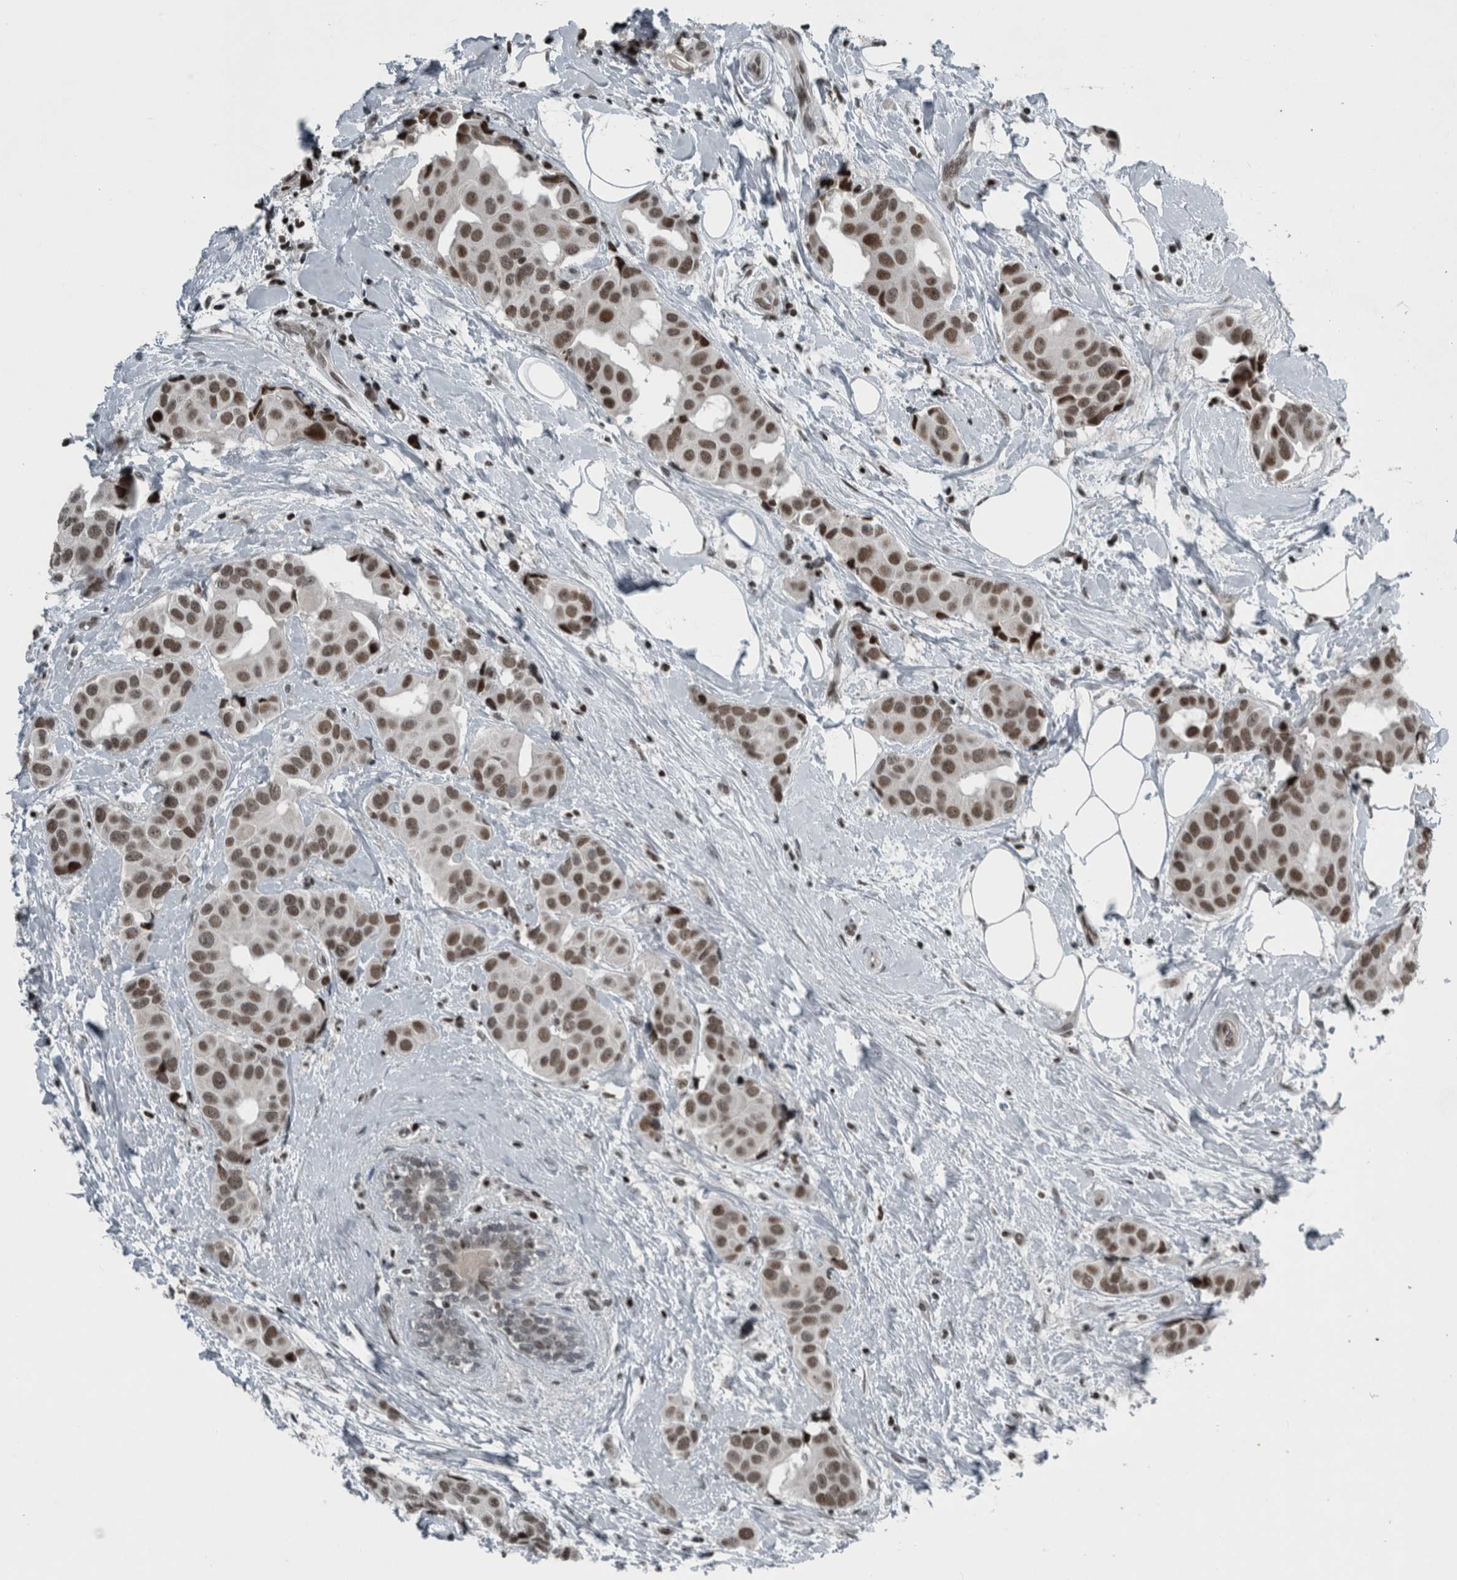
{"staining": {"intensity": "moderate", "quantity": ">75%", "location": "nuclear"}, "tissue": "breast cancer", "cell_type": "Tumor cells", "image_type": "cancer", "snomed": [{"axis": "morphology", "description": "Normal tissue, NOS"}, {"axis": "morphology", "description": "Duct carcinoma"}, {"axis": "topography", "description": "Breast"}], "caption": "Immunohistochemical staining of human breast cancer displays medium levels of moderate nuclear positivity in approximately >75% of tumor cells.", "gene": "UNC50", "patient": {"sex": "female", "age": 39}}